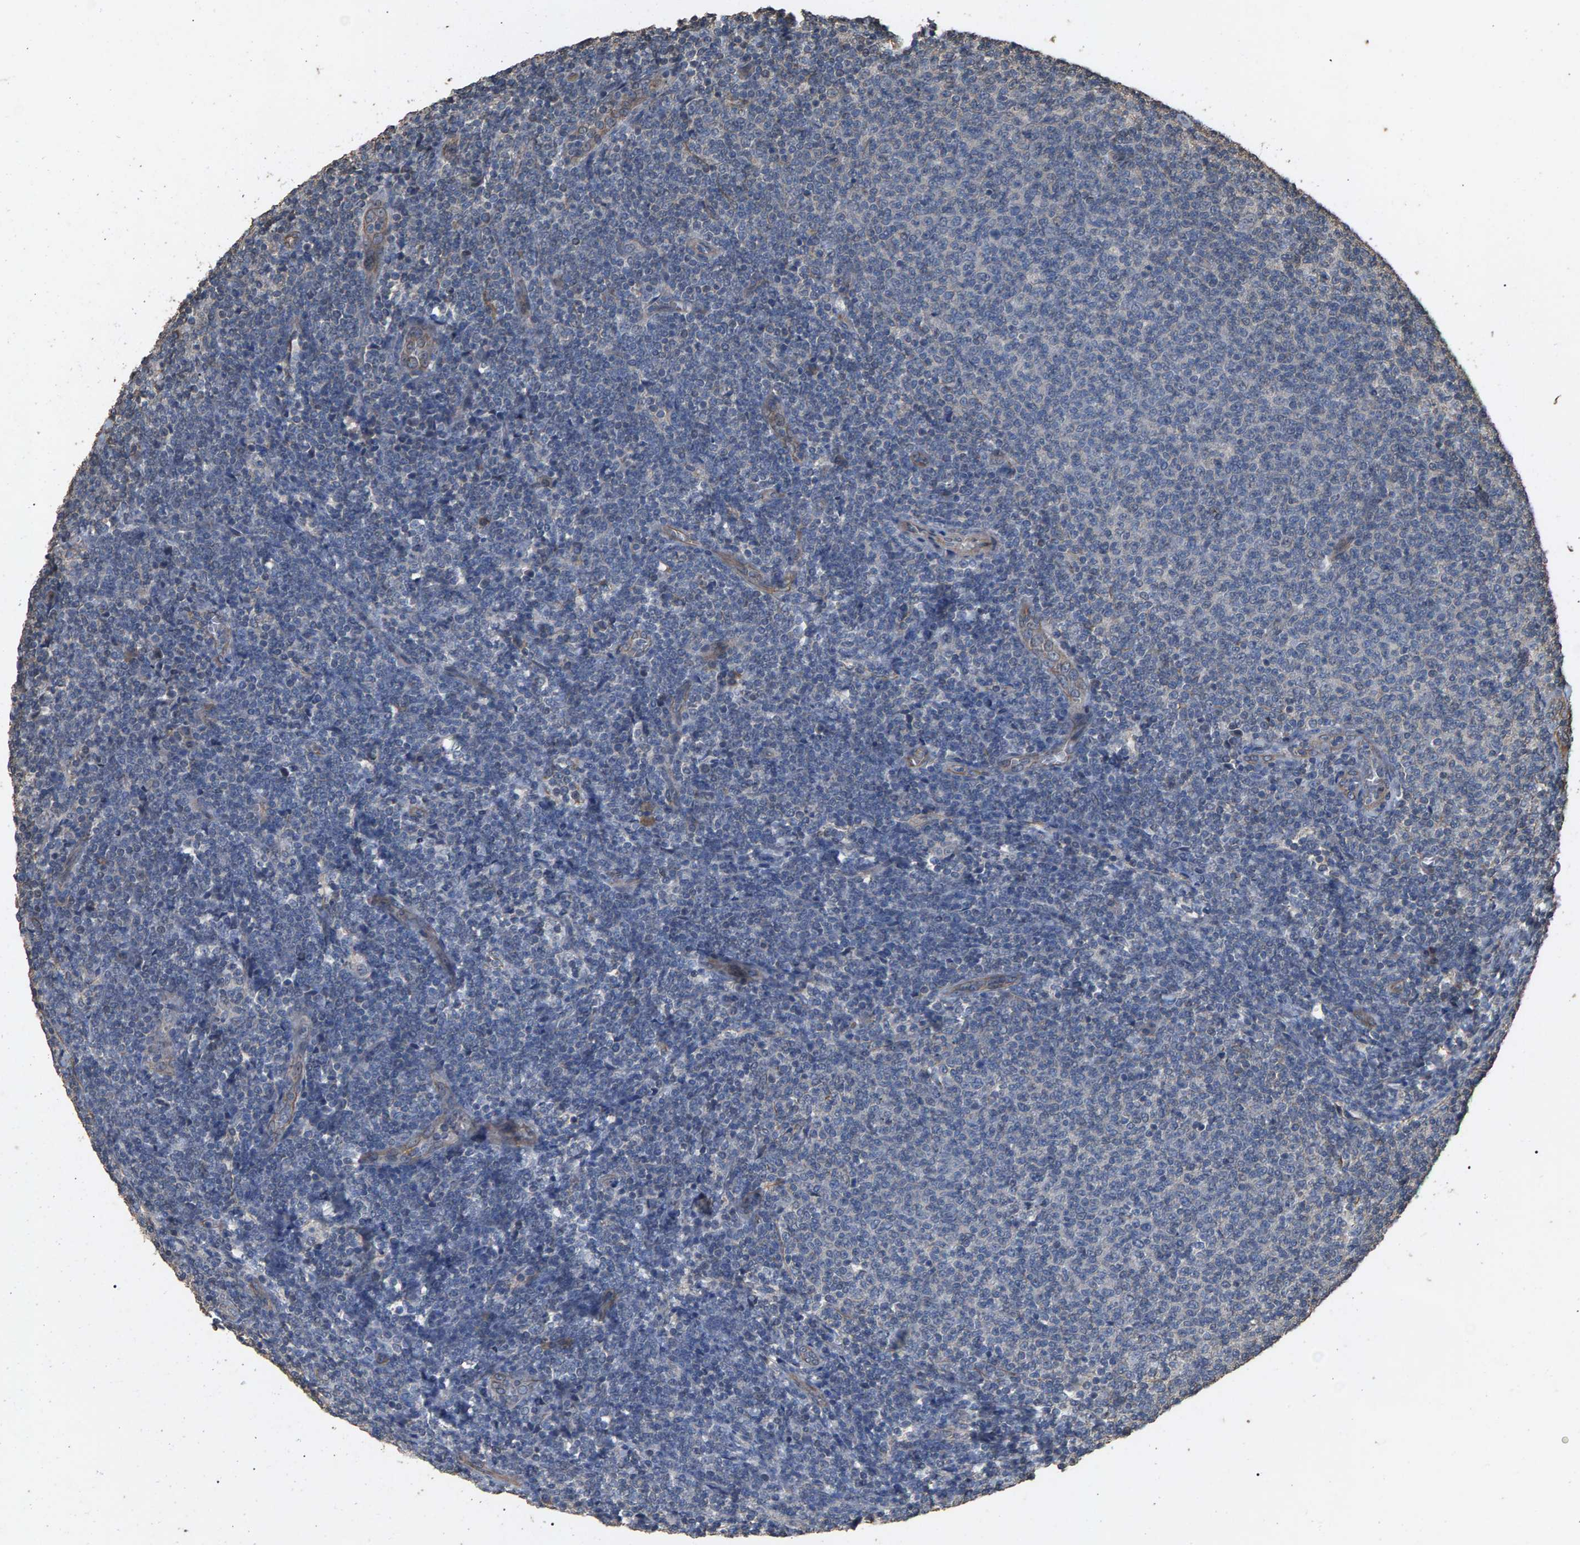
{"staining": {"intensity": "negative", "quantity": "none", "location": "none"}, "tissue": "lymphoma", "cell_type": "Tumor cells", "image_type": "cancer", "snomed": [{"axis": "morphology", "description": "Malignant lymphoma, non-Hodgkin's type, Low grade"}, {"axis": "topography", "description": "Lymph node"}], "caption": "Immunohistochemistry histopathology image of lymphoma stained for a protein (brown), which displays no positivity in tumor cells.", "gene": "HTRA3", "patient": {"sex": "male", "age": 66}}